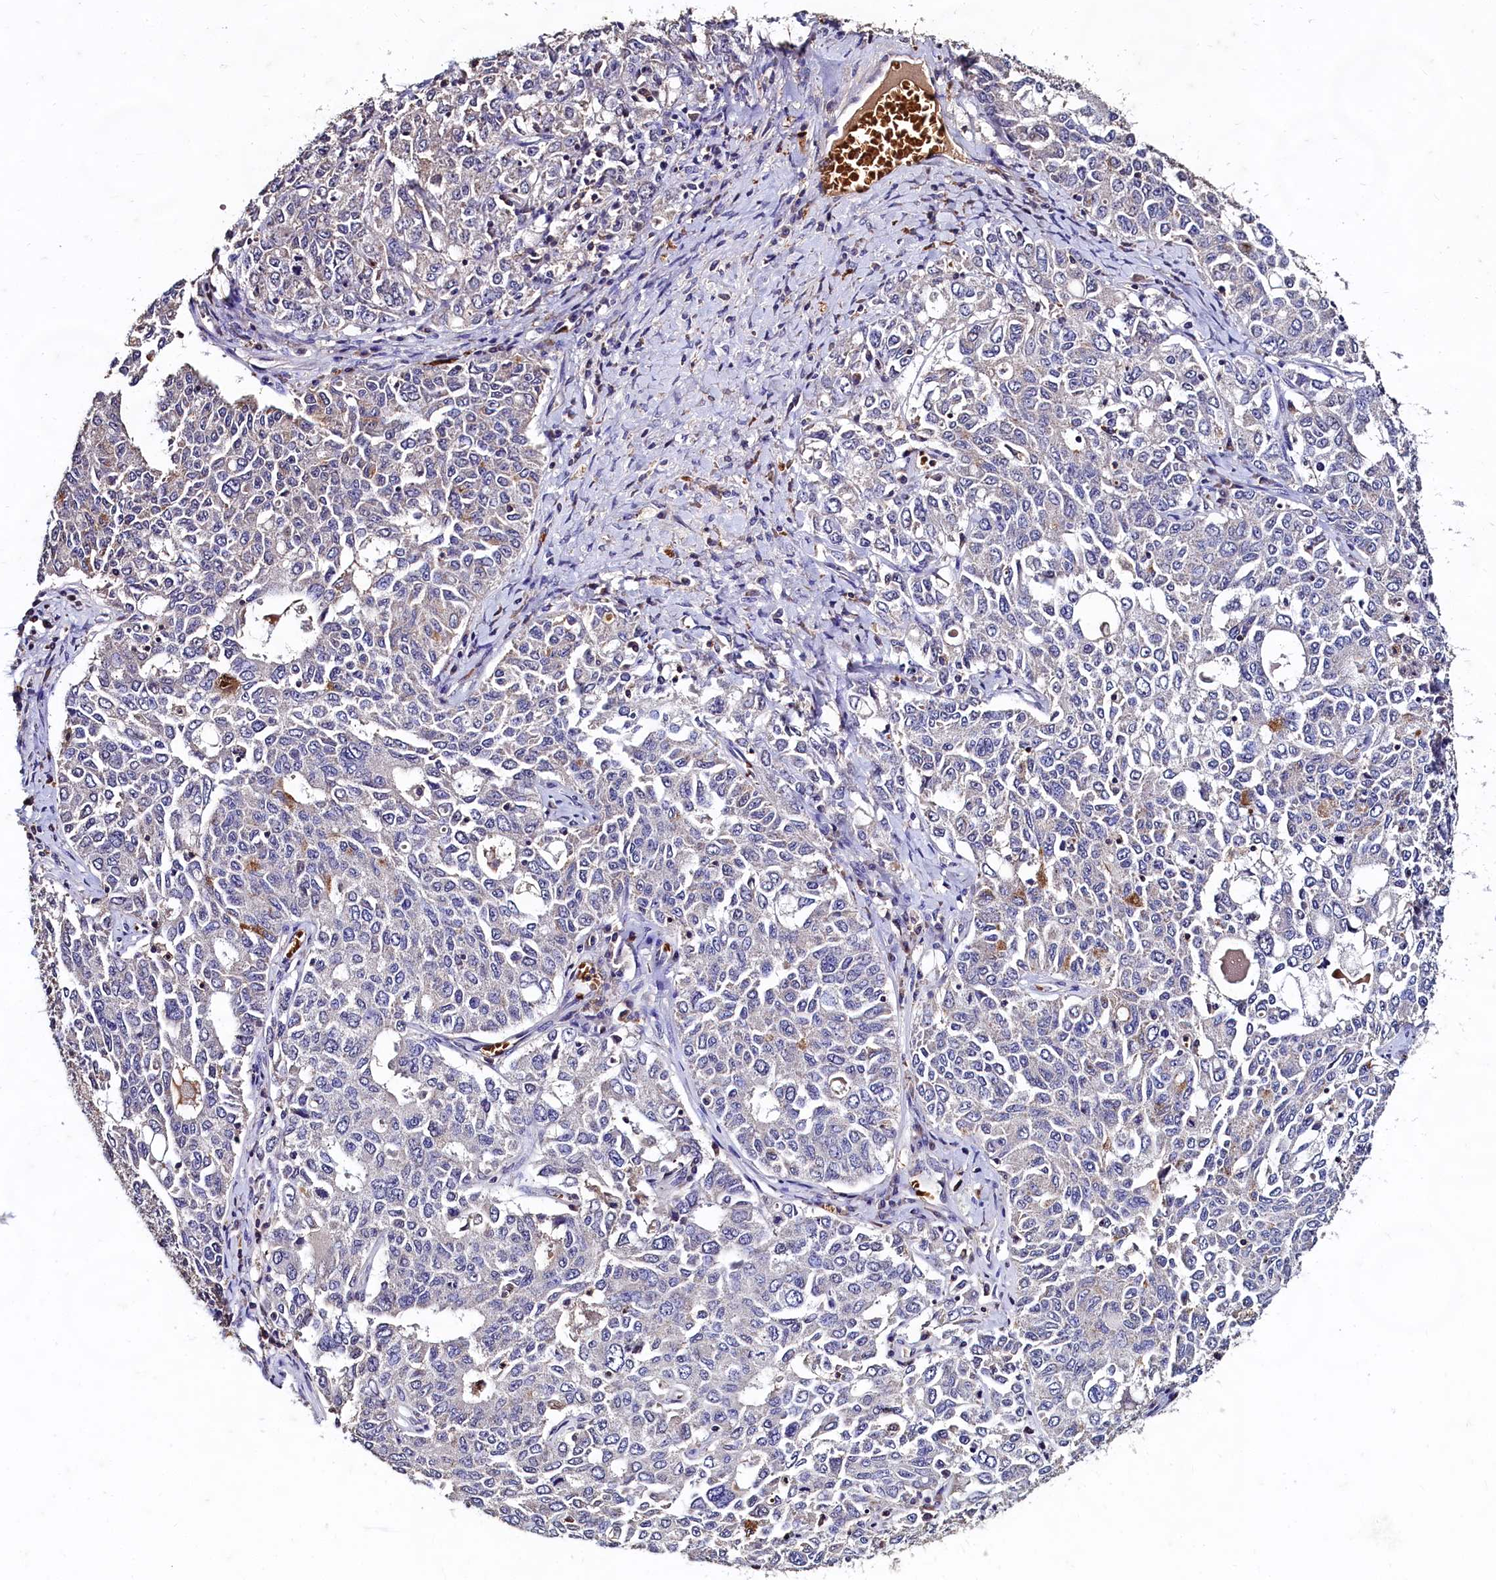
{"staining": {"intensity": "negative", "quantity": "none", "location": "none"}, "tissue": "ovarian cancer", "cell_type": "Tumor cells", "image_type": "cancer", "snomed": [{"axis": "morphology", "description": "Carcinoma, endometroid"}, {"axis": "topography", "description": "Ovary"}], "caption": "Ovarian cancer (endometroid carcinoma) was stained to show a protein in brown. There is no significant staining in tumor cells.", "gene": "CSTPP1", "patient": {"sex": "female", "age": 62}}